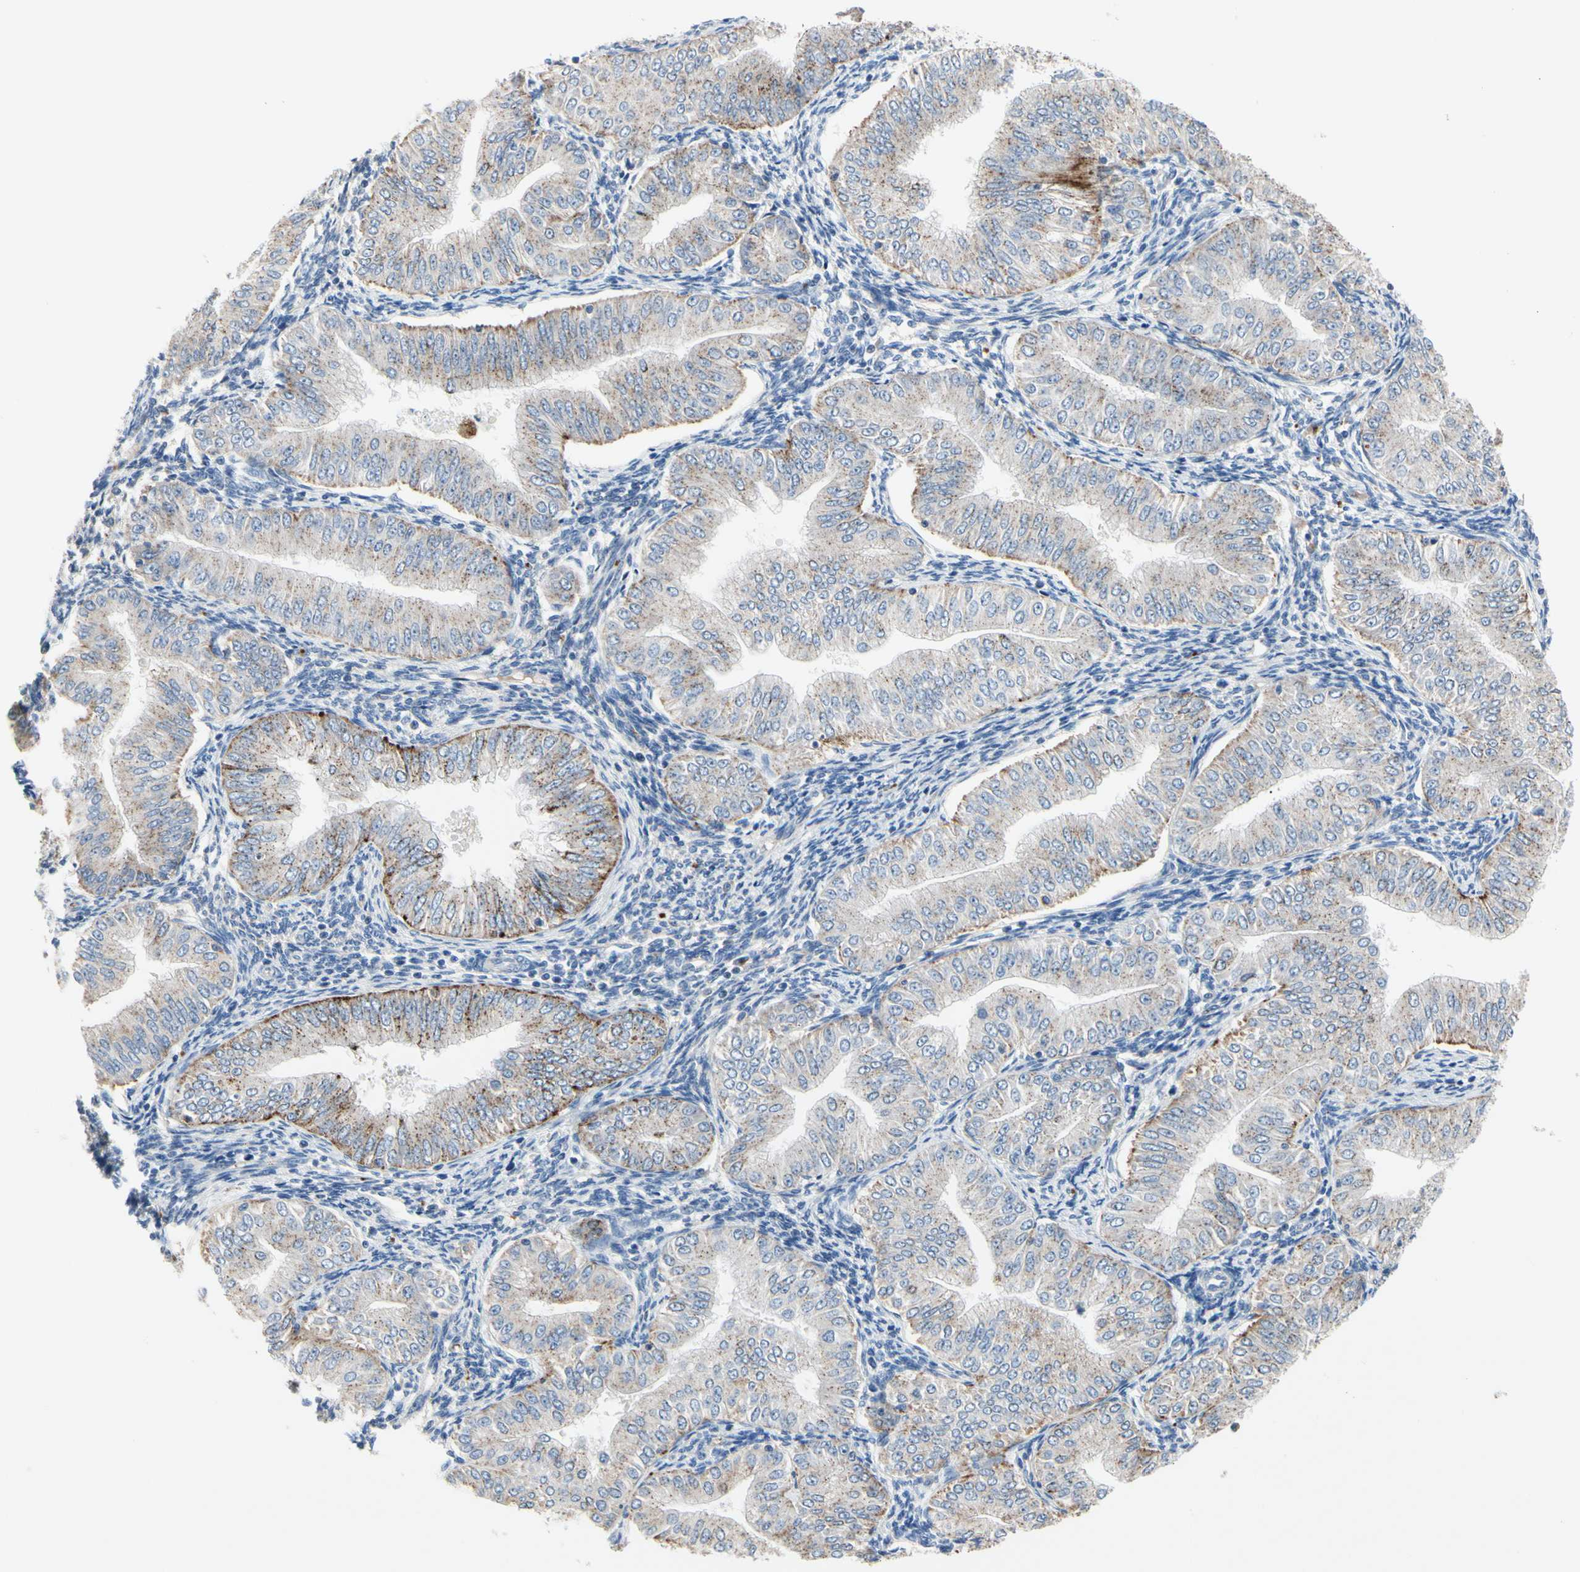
{"staining": {"intensity": "weak", "quantity": ">75%", "location": "cytoplasmic/membranous"}, "tissue": "endometrial cancer", "cell_type": "Tumor cells", "image_type": "cancer", "snomed": [{"axis": "morphology", "description": "Normal tissue, NOS"}, {"axis": "morphology", "description": "Adenocarcinoma, NOS"}, {"axis": "topography", "description": "Endometrium"}], "caption": "Endometrial cancer (adenocarcinoma) stained for a protein (brown) shows weak cytoplasmic/membranous positive positivity in about >75% of tumor cells.", "gene": "RETSAT", "patient": {"sex": "female", "age": 53}}